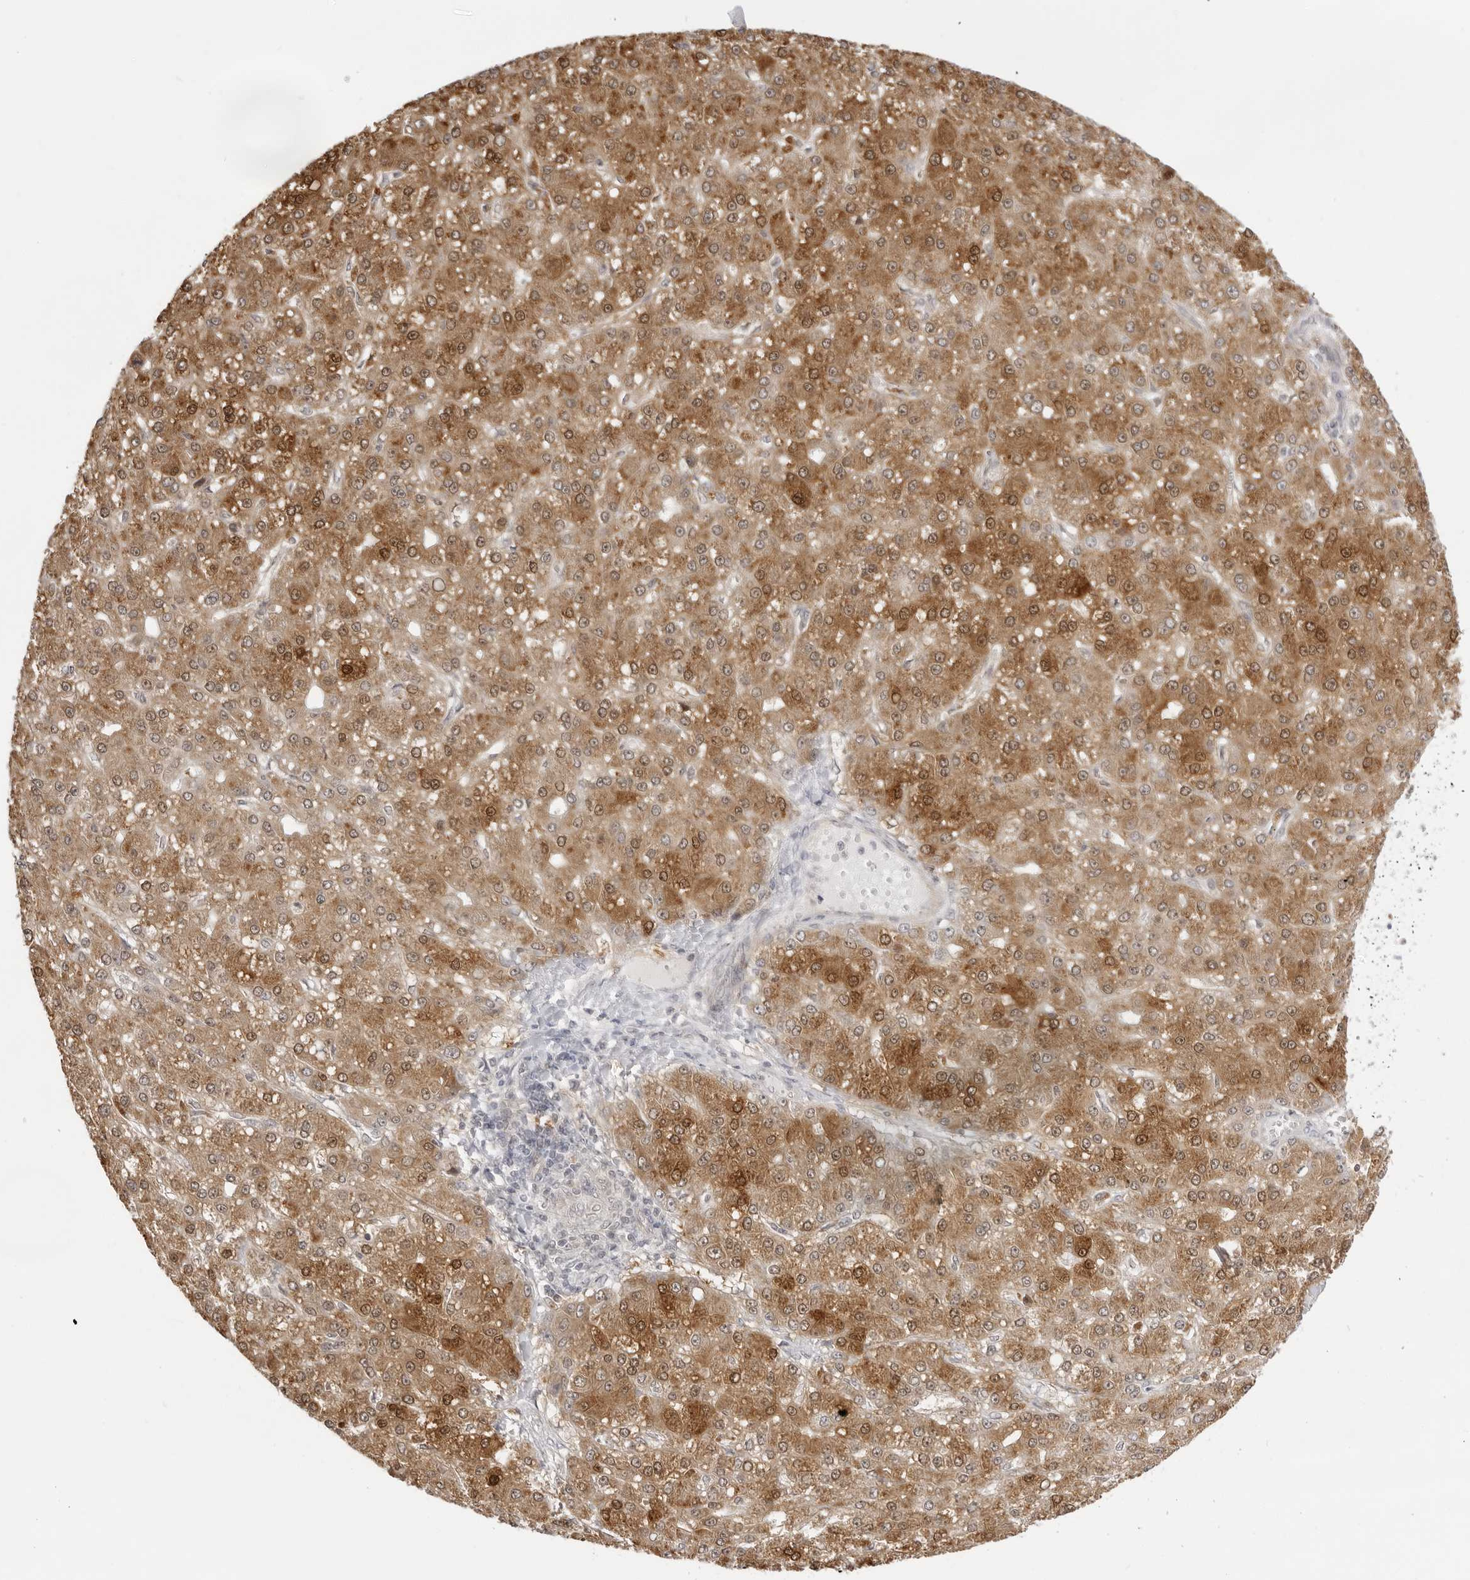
{"staining": {"intensity": "moderate", "quantity": ">75%", "location": "cytoplasmic/membranous,nuclear"}, "tissue": "liver cancer", "cell_type": "Tumor cells", "image_type": "cancer", "snomed": [{"axis": "morphology", "description": "Carcinoma, Hepatocellular, NOS"}, {"axis": "topography", "description": "Liver"}], "caption": "Liver cancer was stained to show a protein in brown. There is medium levels of moderate cytoplasmic/membranous and nuclear expression in approximately >75% of tumor cells. Nuclei are stained in blue.", "gene": "FDPS", "patient": {"sex": "male", "age": 67}}